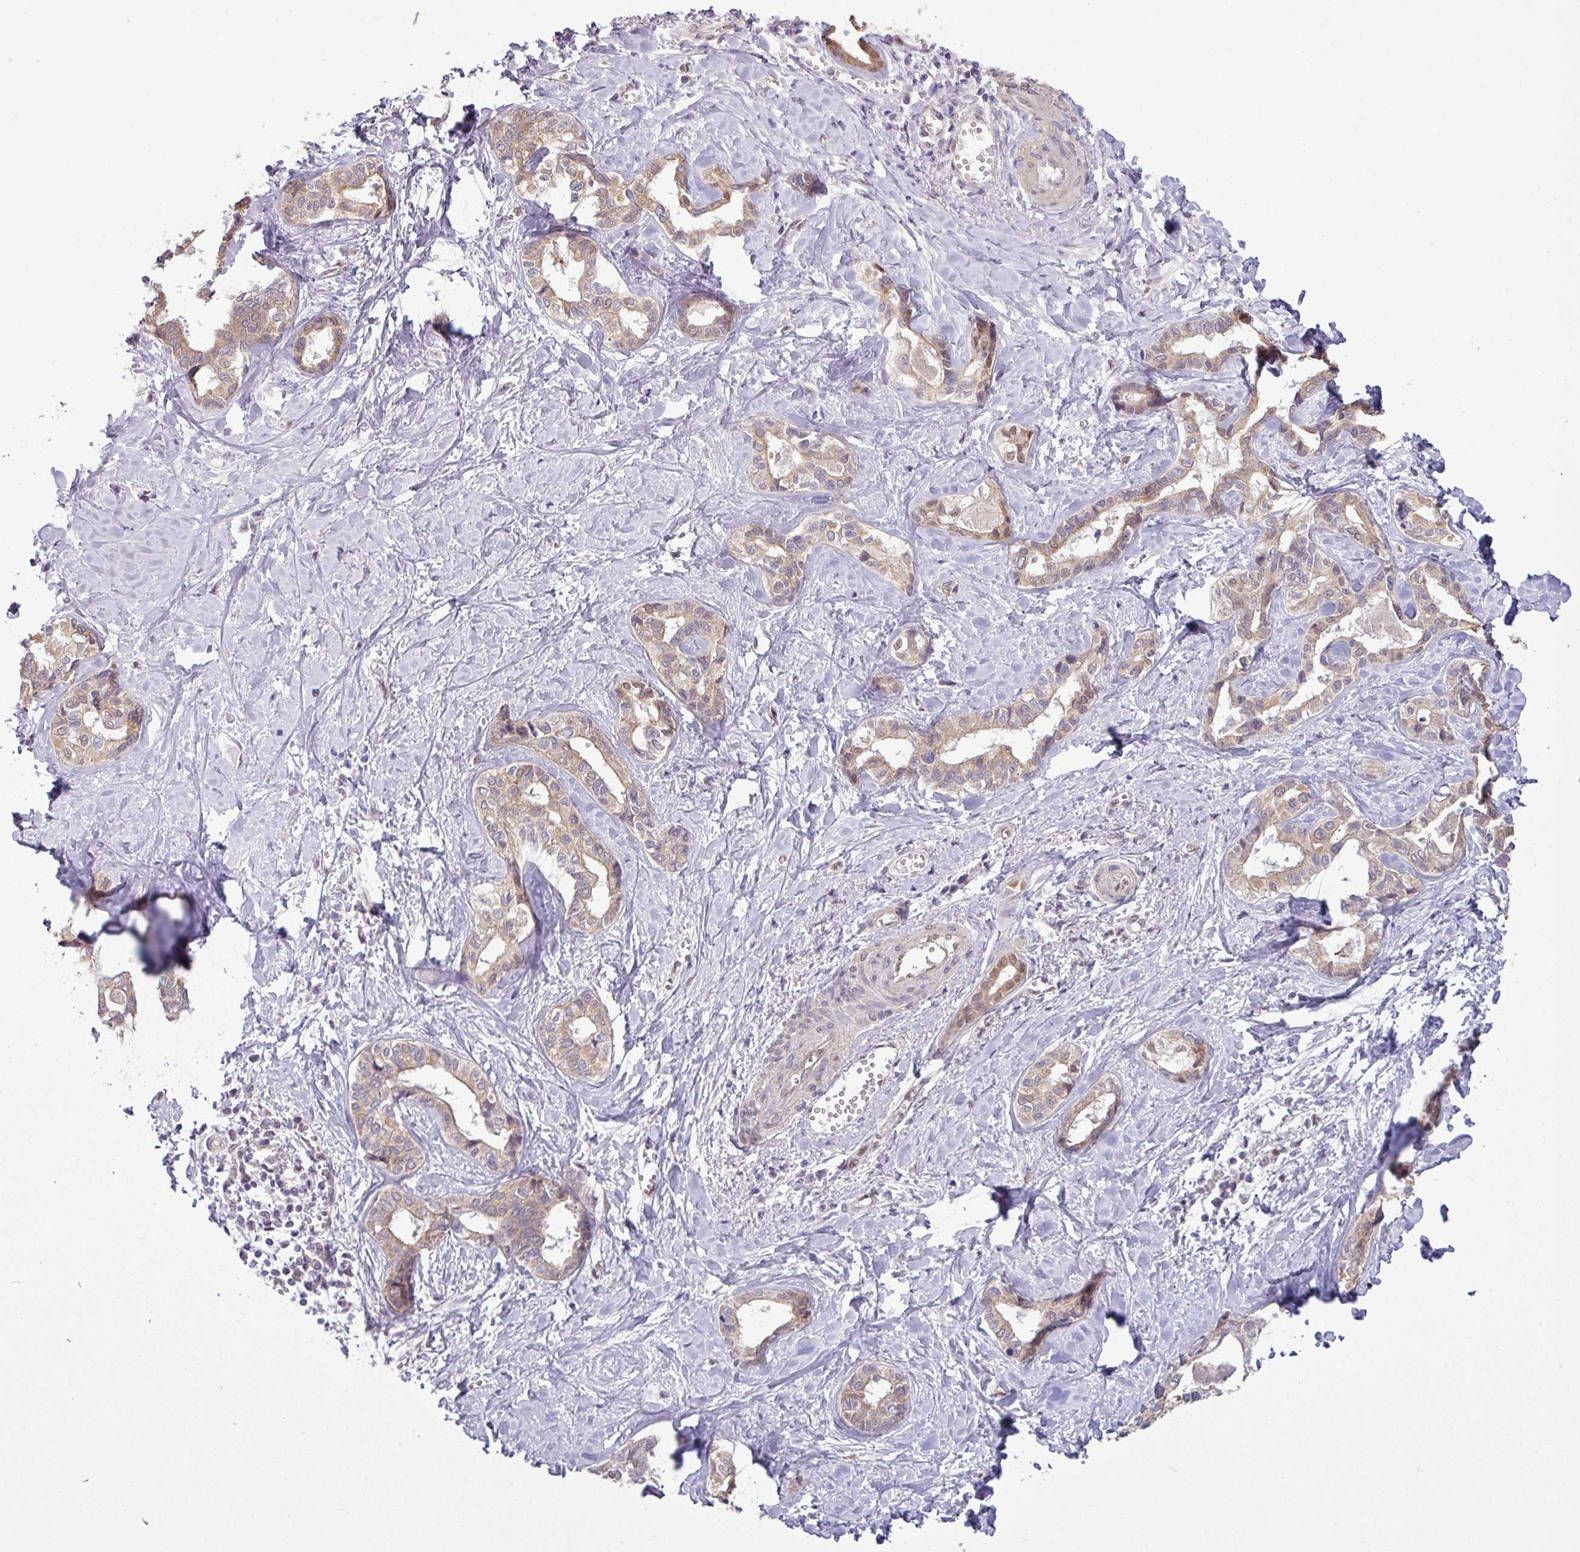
{"staining": {"intensity": "moderate", "quantity": ">75%", "location": "cytoplasmic/membranous,nuclear"}, "tissue": "liver cancer", "cell_type": "Tumor cells", "image_type": "cancer", "snomed": [{"axis": "morphology", "description": "Cholangiocarcinoma"}, {"axis": "topography", "description": "Liver"}], "caption": "IHC histopathology image of neoplastic tissue: liver cancer stained using immunohistochemistry reveals medium levels of moderate protein expression localized specifically in the cytoplasmic/membranous and nuclear of tumor cells, appearing as a cytoplasmic/membranous and nuclear brown color.", "gene": "ZNF217", "patient": {"sex": "female", "age": 77}}